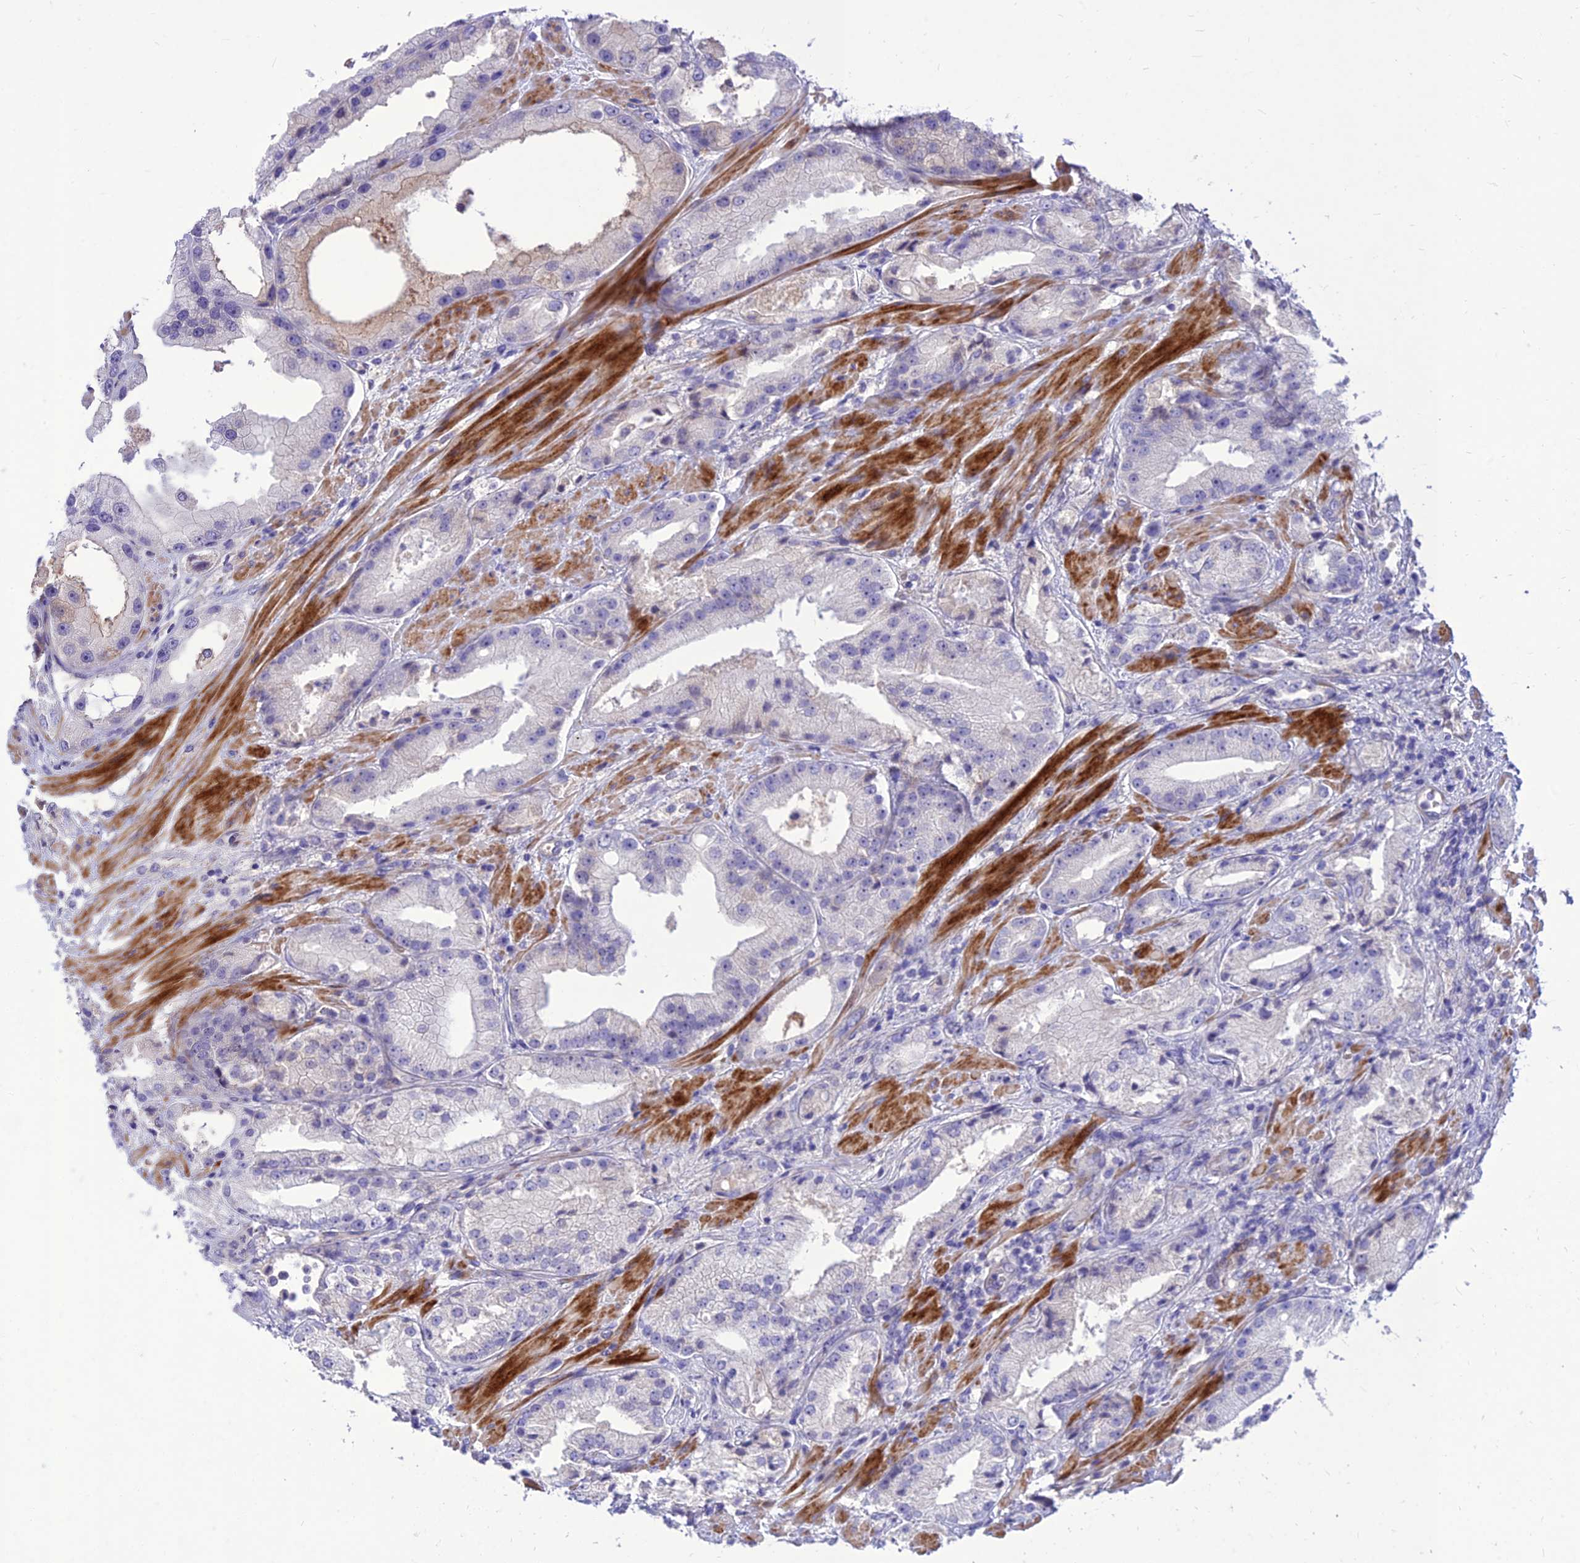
{"staining": {"intensity": "negative", "quantity": "none", "location": "none"}, "tissue": "prostate cancer", "cell_type": "Tumor cells", "image_type": "cancer", "snomed": [{"axis": "morphology", "description": "Adenocarcinoma, Low grade"}, {"axis": "topography", "description": "Prostate"}], "caption": "Immunohistochemistry micrograph of neoplastic tissue: prostate cancer (low-grade adenocarcinoma) stained with DAB (3,3'-diaminobenzidine) reveals no significant protein expression in tumor cells. (DAB (3,3'-diaminobenzidine) immunohistochemistry (IHC), high magnification).", "gene": "TEKT3", "patient": {"sex": "male", "age": 67}}